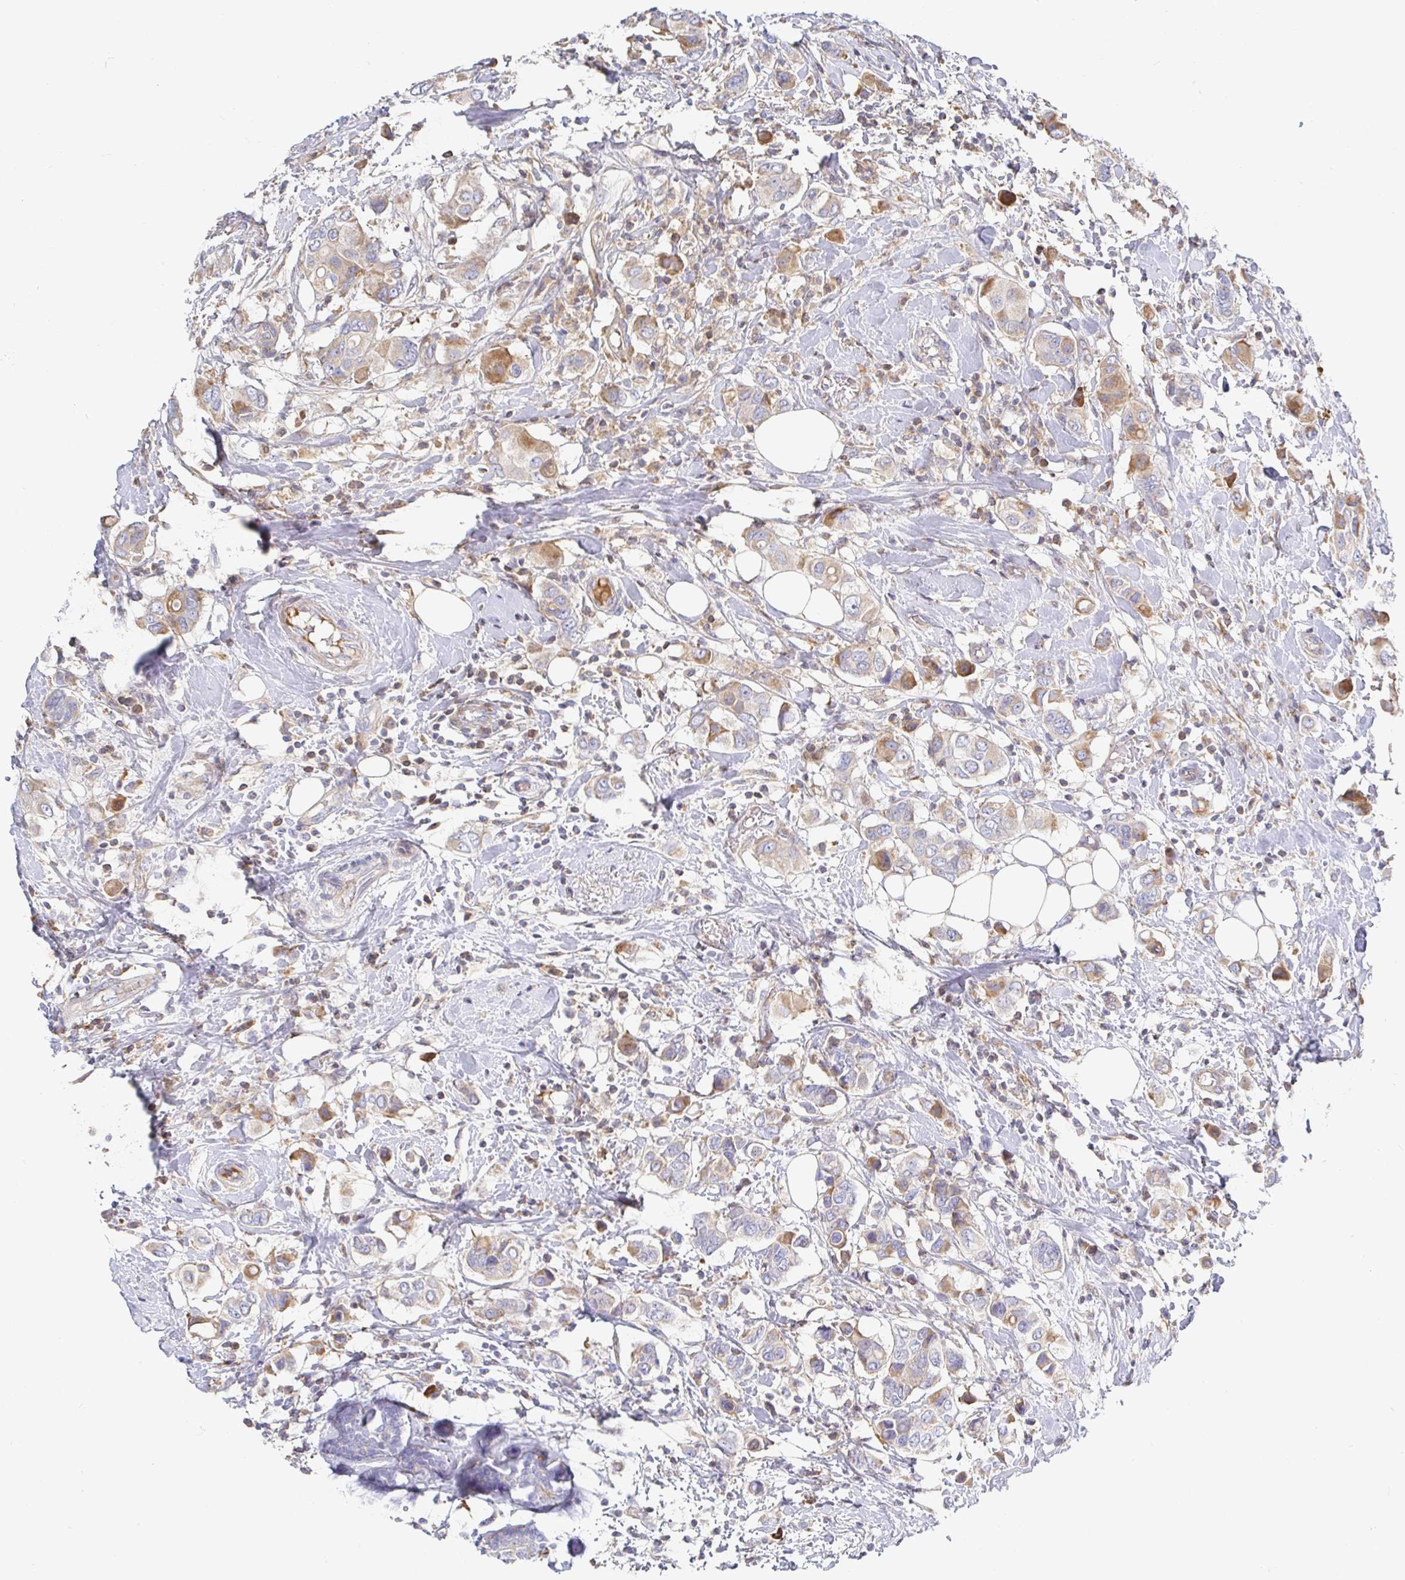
{"staining": {"intensity": "moderate", "quantity": "<25%", "location": "cytoplasmic/membranous"}, "tissue": "breast cancer", "cell_type": "Tumor cells", "image_type": "cancer", "snomed": [{"axis": "morphology", "description": "Lobular carcinoma"}, {"axis": "topography", "description": "Breast"}], "caption": "Protein staining by immunohistochemistry (IHC) demonstrates moderate cytoplasmic/membranous positivity in about <25% of tumor cells in breast cancer (lobular carcinoma).", "gene": "IRAK2", "patient": {"sex": "female", "age": 51}}